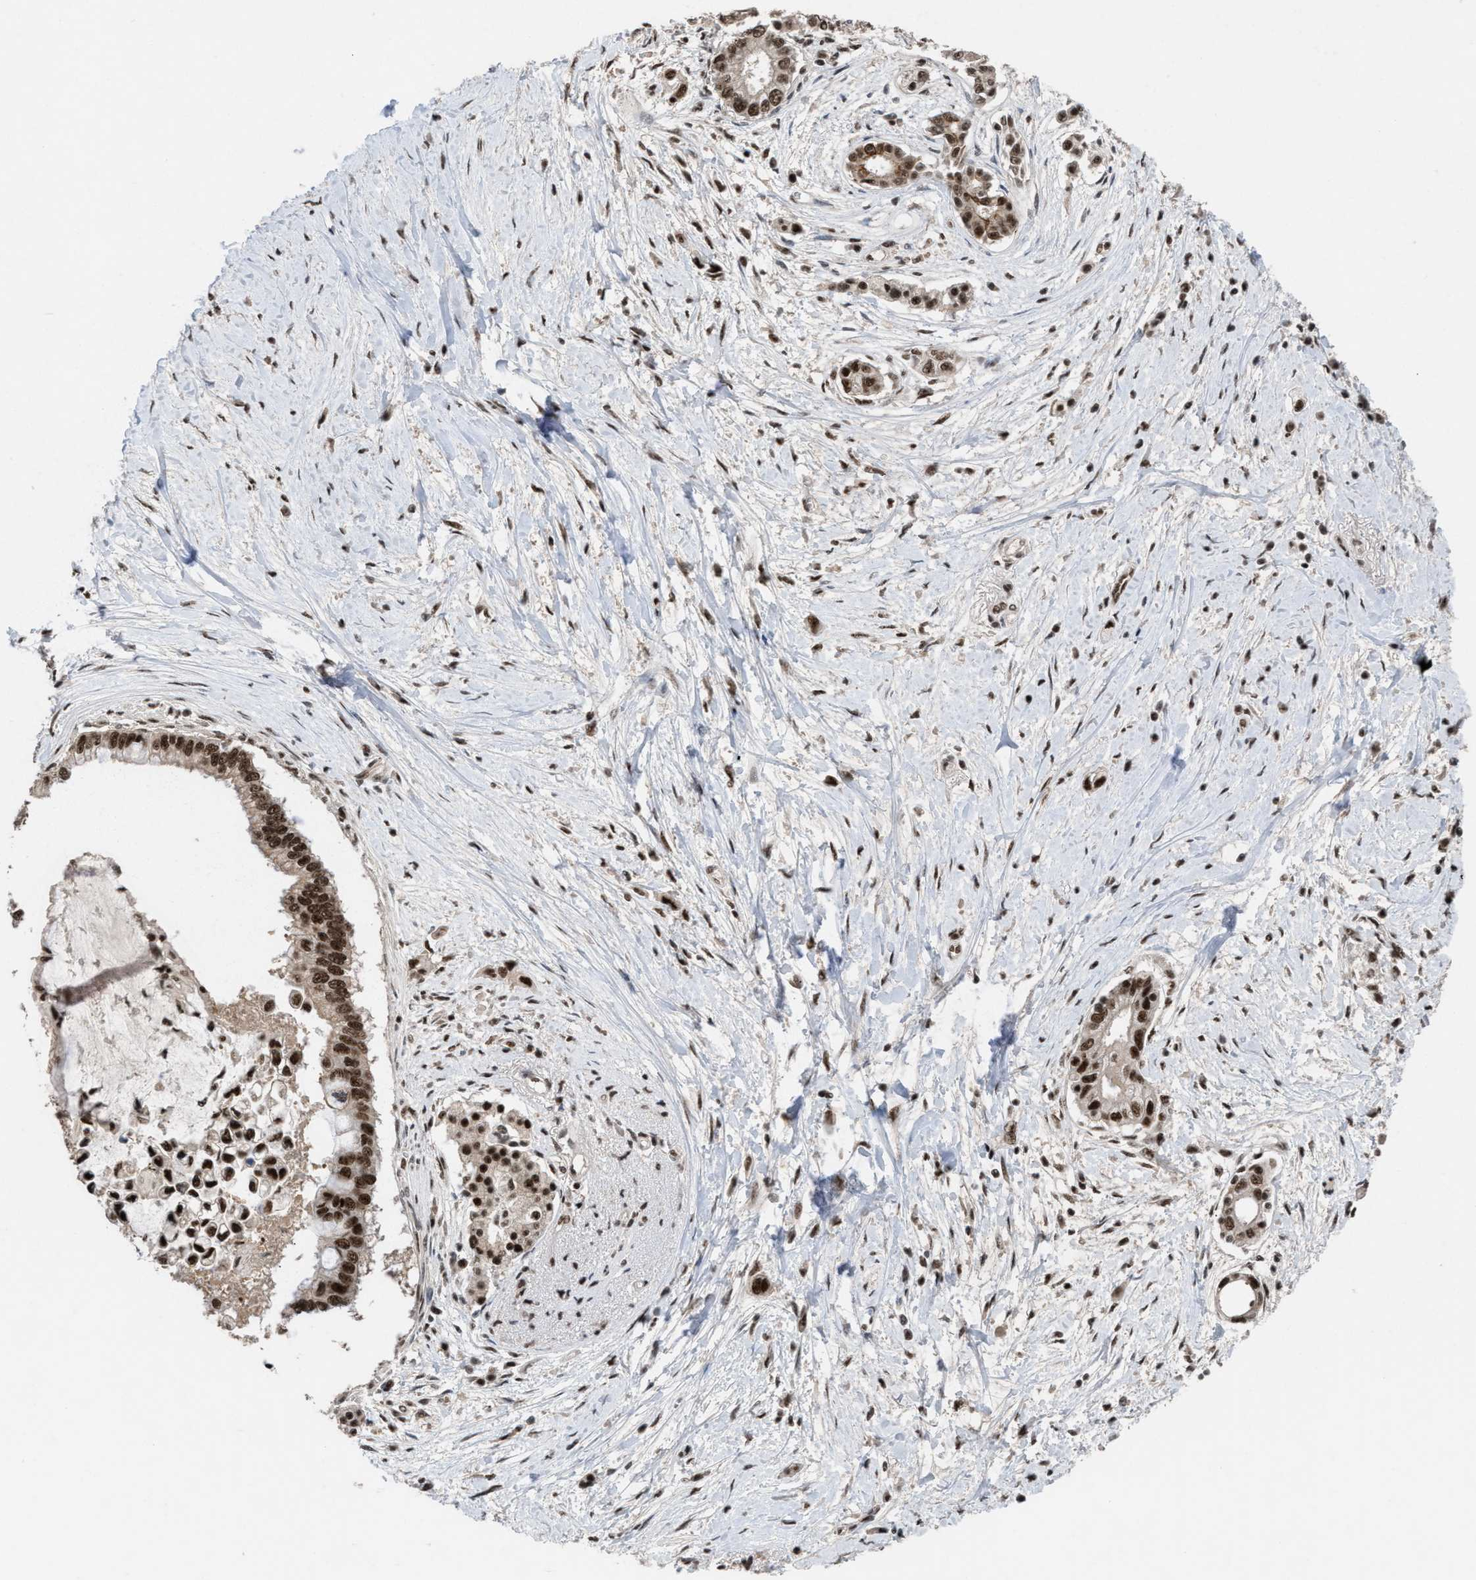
{"staining": {"intensity": "strong", "quantity": ">75%", "location": "cytoplasmic/membranous,nuclear"}, "tissue": "pancreatic cancer", "cell_type": "Tumor cells", "image_type": "cancer", "snomed": [{"axis": "morphology", "description": "Adenocarcinoma, NOS"}, {"axis": "topography", "description": "Pancreas"}], "caption": "Pancreatic cancer (adenocarcinoma) was stained to show a protein in brown. There is high levels of strong cytoplasmic/membranous and nuclear positivity in about >75% of tumor cells. (DAB (3,3'-diaminobenzidine) IHC with brightfield microscopy, high magnification).", "gene": "PRPF4", "patient": {"sex": "male", "age": 59}}